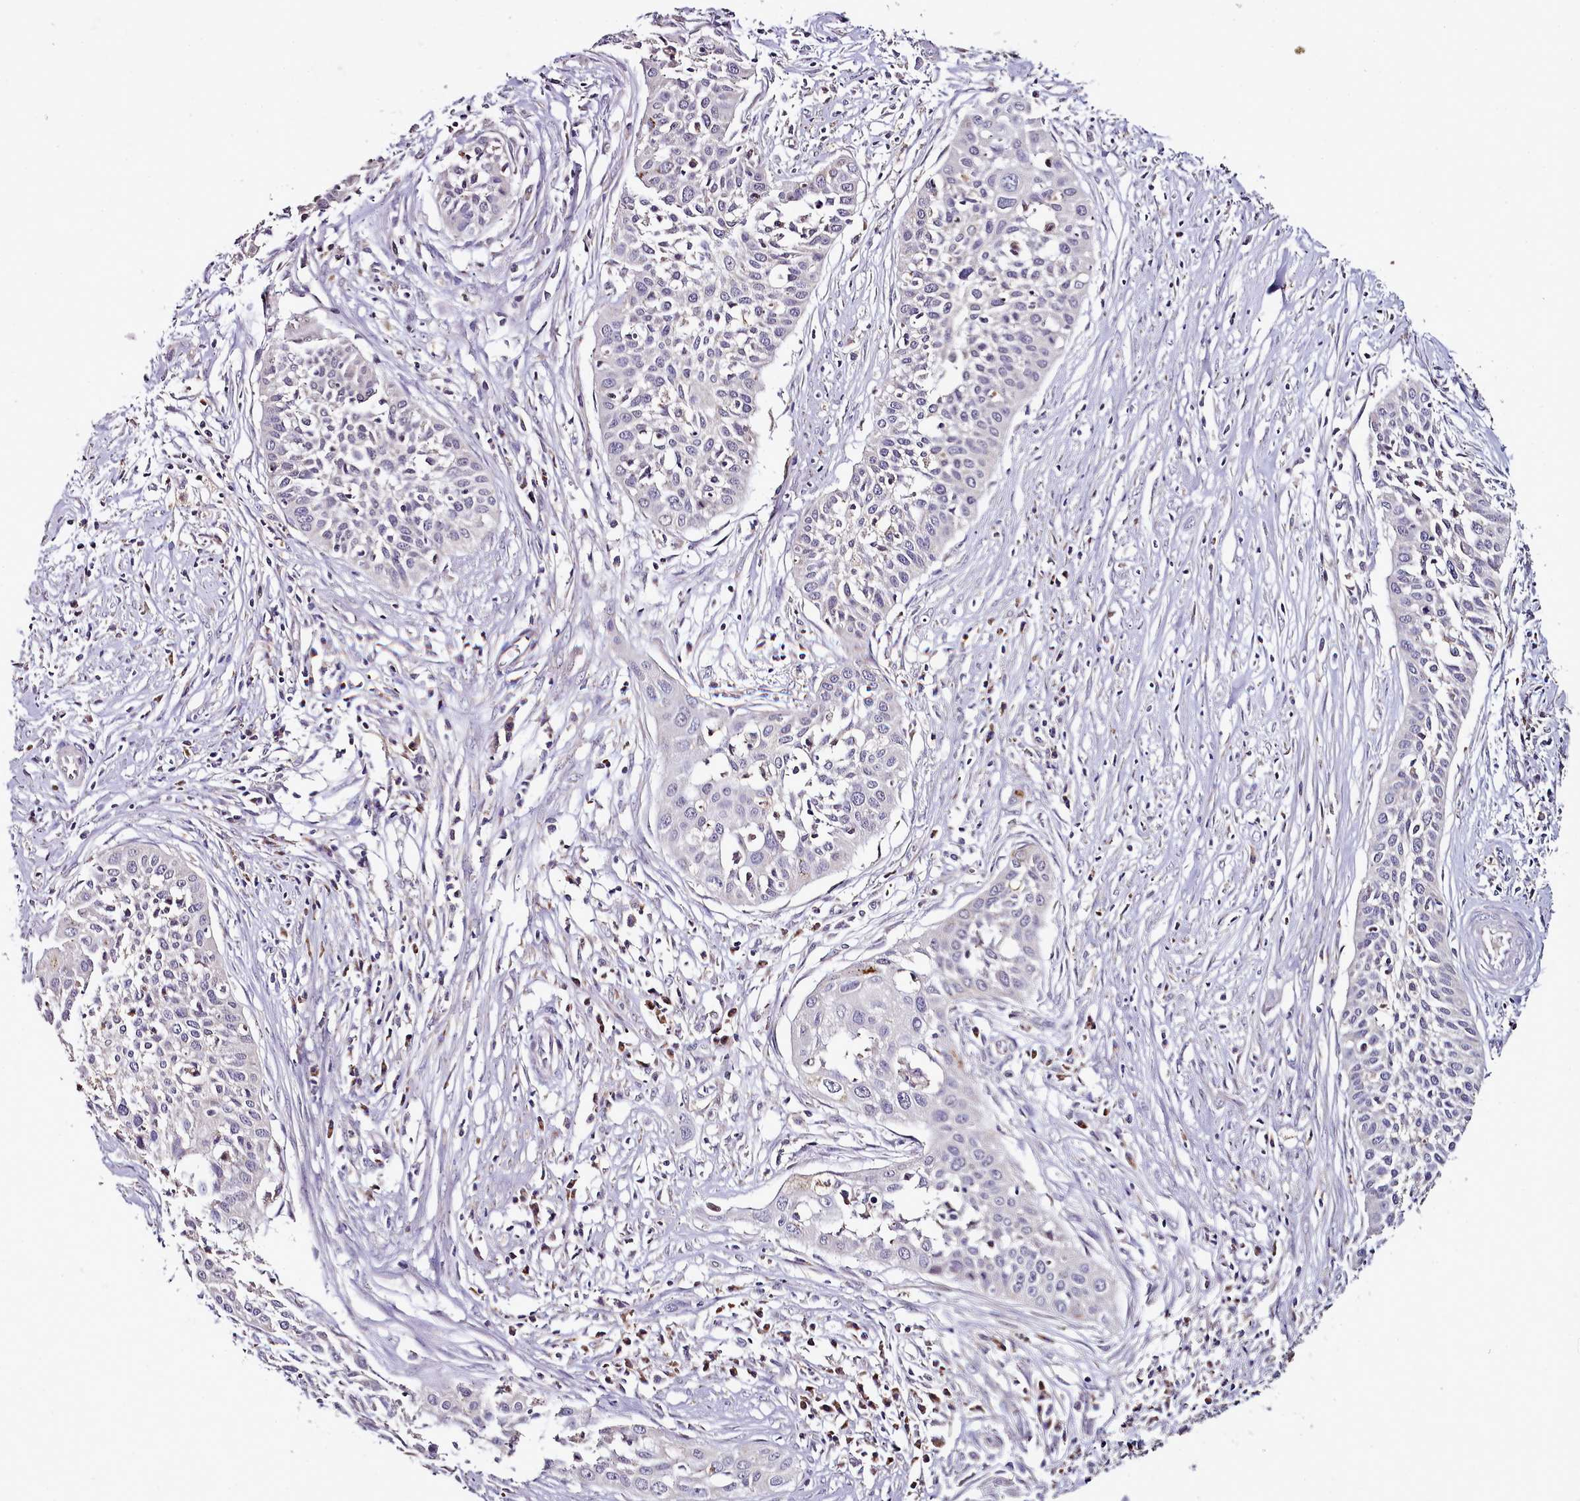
{"staining": {"intensity": "negative", "quantity": "none", "location": "none"}, "tissue": "cervical cancer", "cell_type": "Tumor cells", "image_type": "cancer", "snomed": [{"axis": "morphology", "description": "Squamous cell carcinoma, NOS"}, {"axis": "topography", "description": "Cervix"}], "caption": "DAB (3,3'-diaminobenzidine) immunohistochemical staining of human cervical squamous cell carcinoma shows no significant staining in tumor cells.", "gene": "ACSS1", "patient": {"sex": "female", "age": 34}}